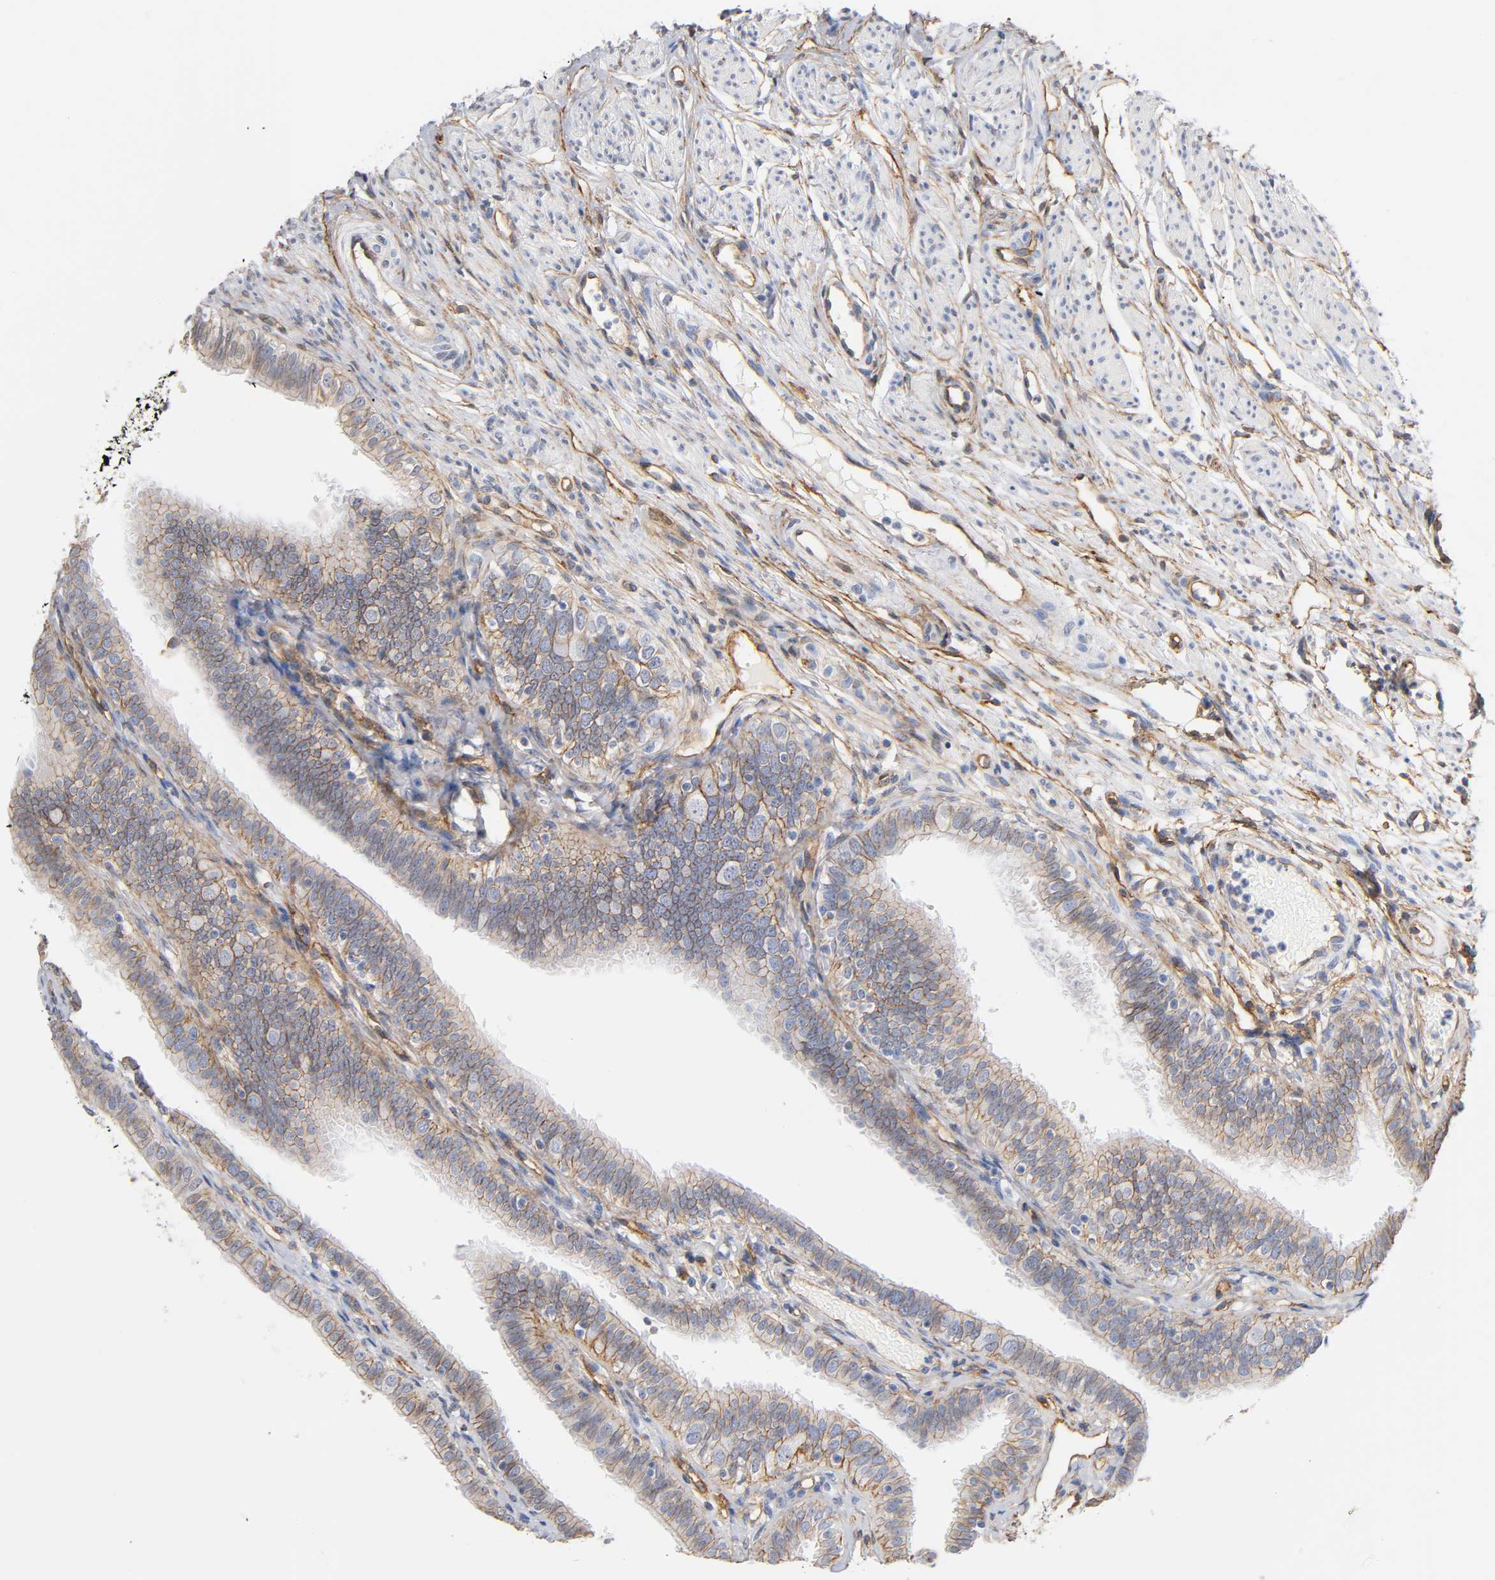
{"staining": {"intensity": "moderate", "quantity": ">75%", "location": "cytoplasmic/membranous"}, "tissue": "fallopian tube", "cell_type": "Glandular cells", "image_type": "normal", "snomed": [{"axis": "morphology", "description": "Normal tissue, NOS"}, {"axis": "morphology", "description": "Dermoid, NOS"}, {"axis": "topography", "description": "Fallopian tube"}], "caption": "Brown immunohistochemical staining in benign human fallopian tube reveals moderate cytoplasmic/membranous staining in about >75% of glandular cells.", "gene": "SPTAN1", "patient": {"sex": "female", "age": 33}}